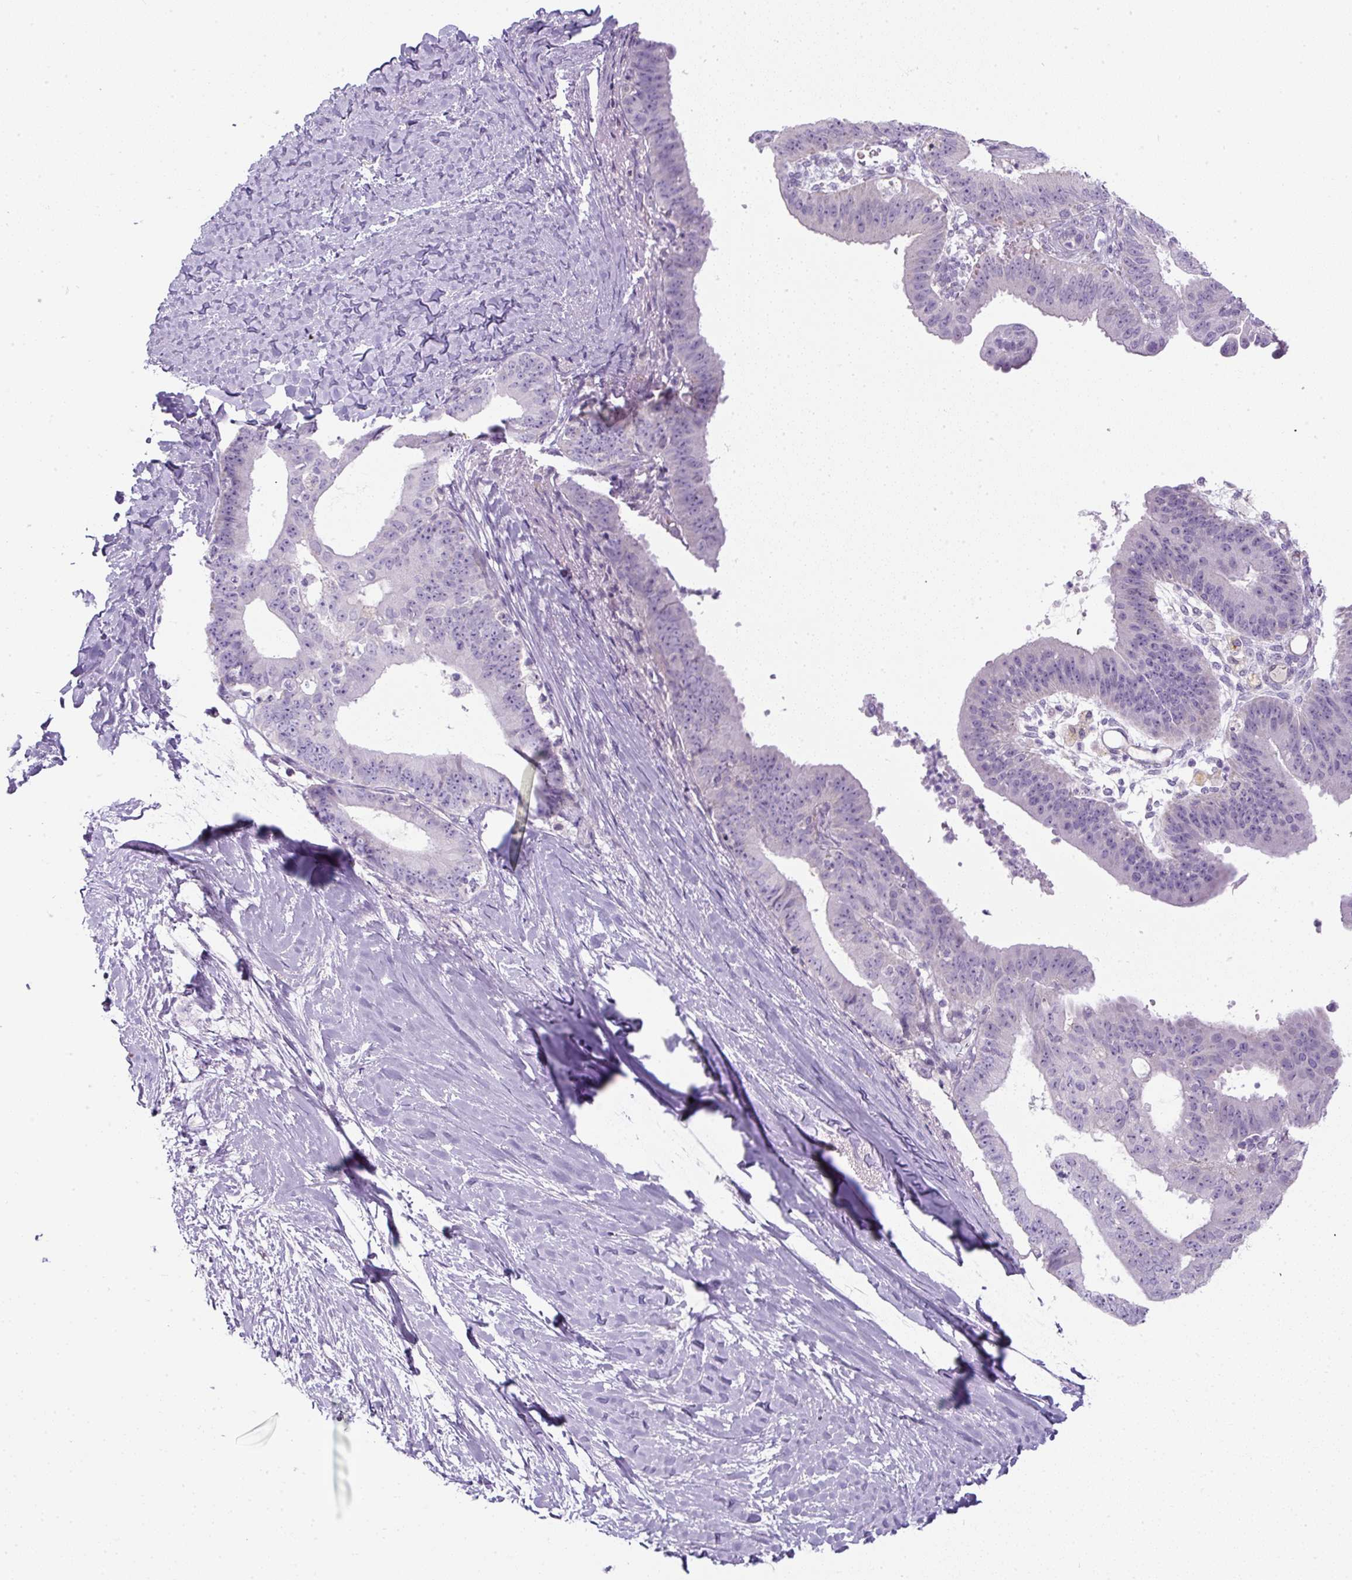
{"staining": {"intensity": "negative", "quantity": "none", "location": "none"}, "tissue": "ovarian cancer", "cell_type": "Tumor cells", "image_type": "cancer", "snomed": [{"axis": "morphology", "description": "Carcinoma, endometroid"}, {"axis": "topography", "description": "Ovary"}], "caption": "High power microscopy micrograph of an immunohistochemistry histopathology image of ovarian cancer (endometroid carcinoma), revealing no significant staining in tumor cells.", "gene": "FGFBP3", "patient": {"sex": "female", "age": 42}}